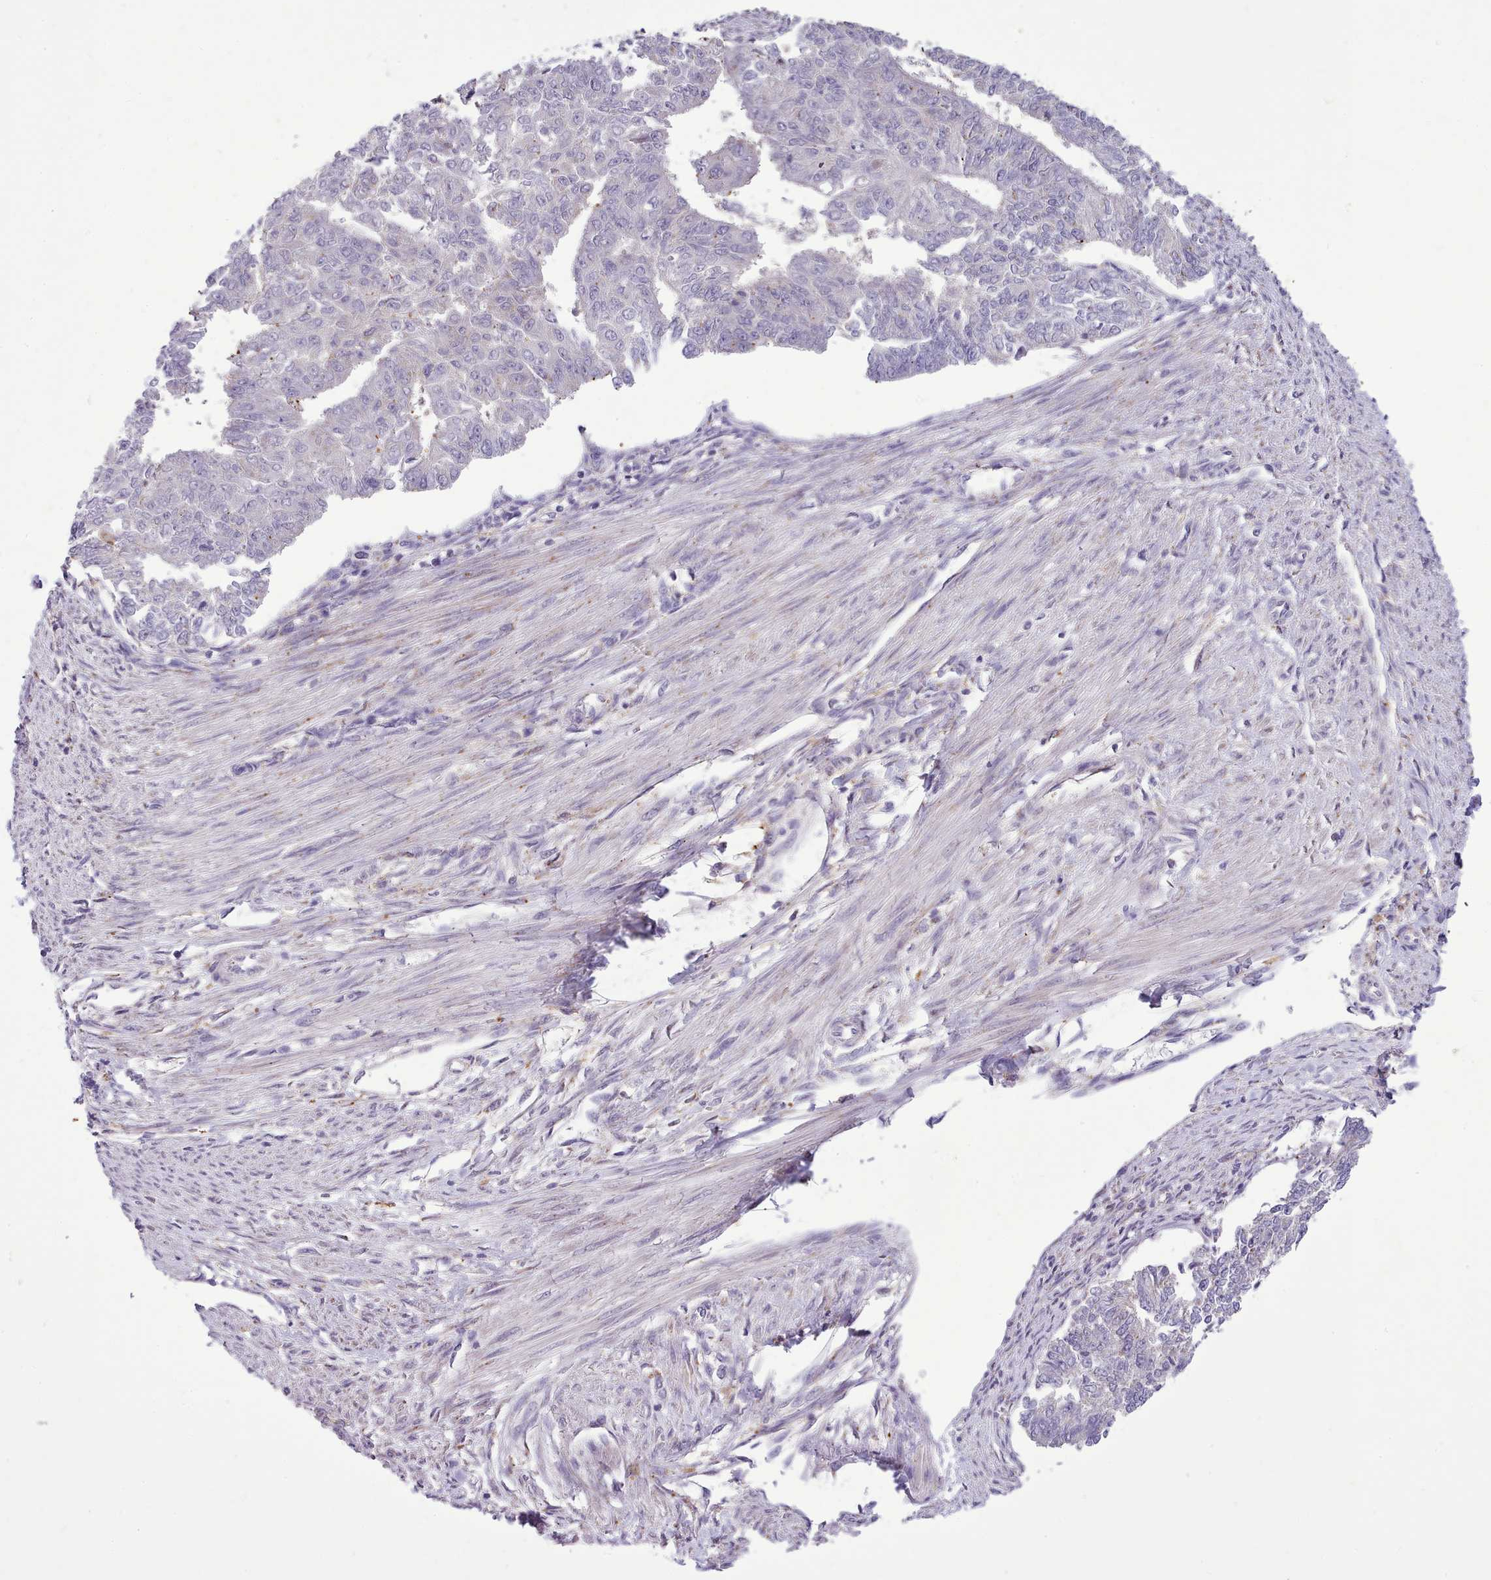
{"staining": {"intensity": "negative", "quantity": "none", "location": "none"}, "tissue": "endometrial cancer", "cell_type": "Tumor cells", "image_type": "cancer", "snomed": [{"axis": "morphology", "description": "Adenocarcinoma, NOS"}, {"axis": "topography", "description": "Endometrium"}], "caption": "A high-resolution photomicrograph shows immunohistochemistry (IHC) staining of adenocarcinoma (endometrial), which exhibits no significant positivity in tumor cells.", "gene": "FAM83E", "patient": {"sex": "female", "age": 32}}